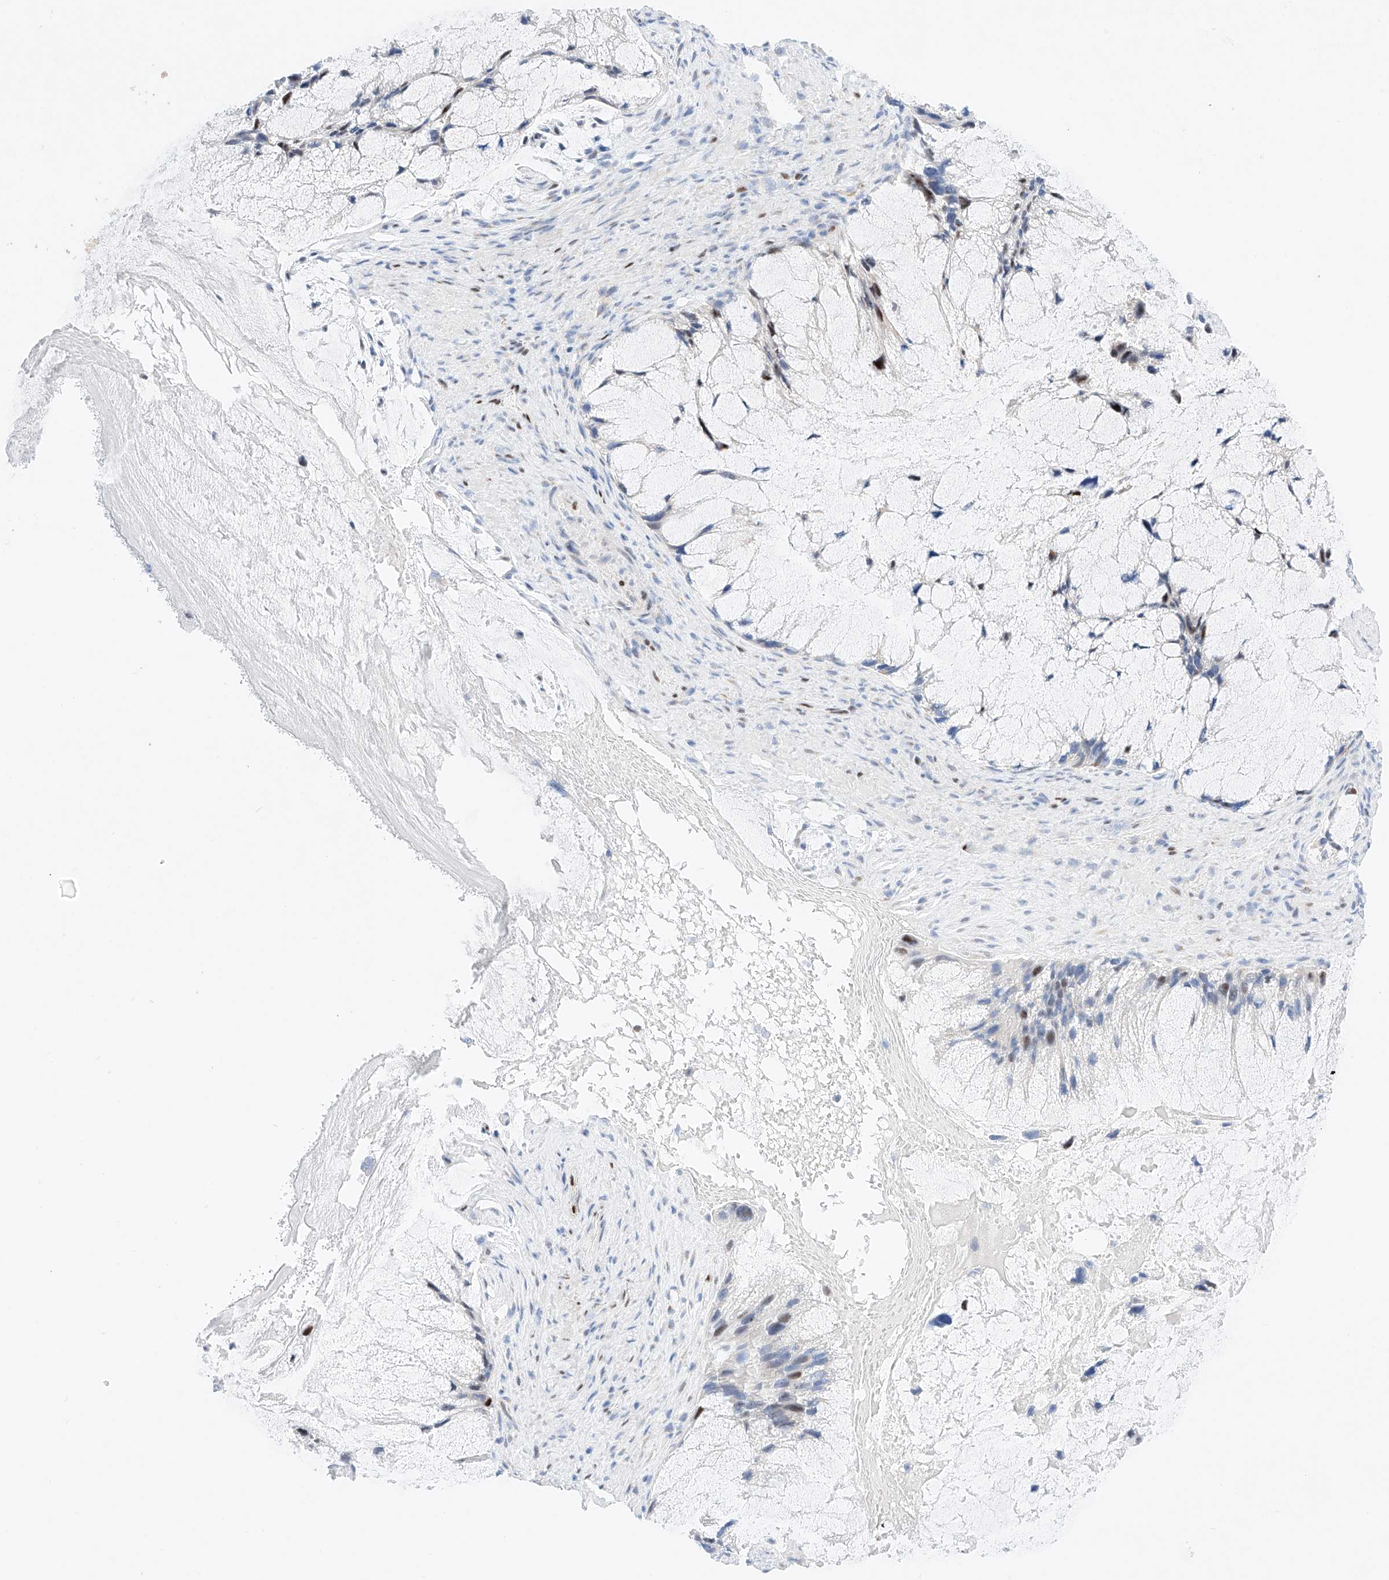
{"staining": {"intensity": "weak", "quantity": "<25%", "location": "nuclear"}, "tissue": "ovarian cancer", "cell_type": "Tumor cells", "image_type": "cancer", "snomed": [{"axis": "morphology", "description": "Cystadenocarcinoma, mucinous, NOS"}, {"axis": "topography", "description": "Ovary"}], "caption": "Ovarian cancer (mucinous cystadenocarcinoma) was stained to show a protein in brown. There is no significant positivity in tumor cells.", "gene": "NT5C3B", "patient": {"sex": "female", "age": 37}}